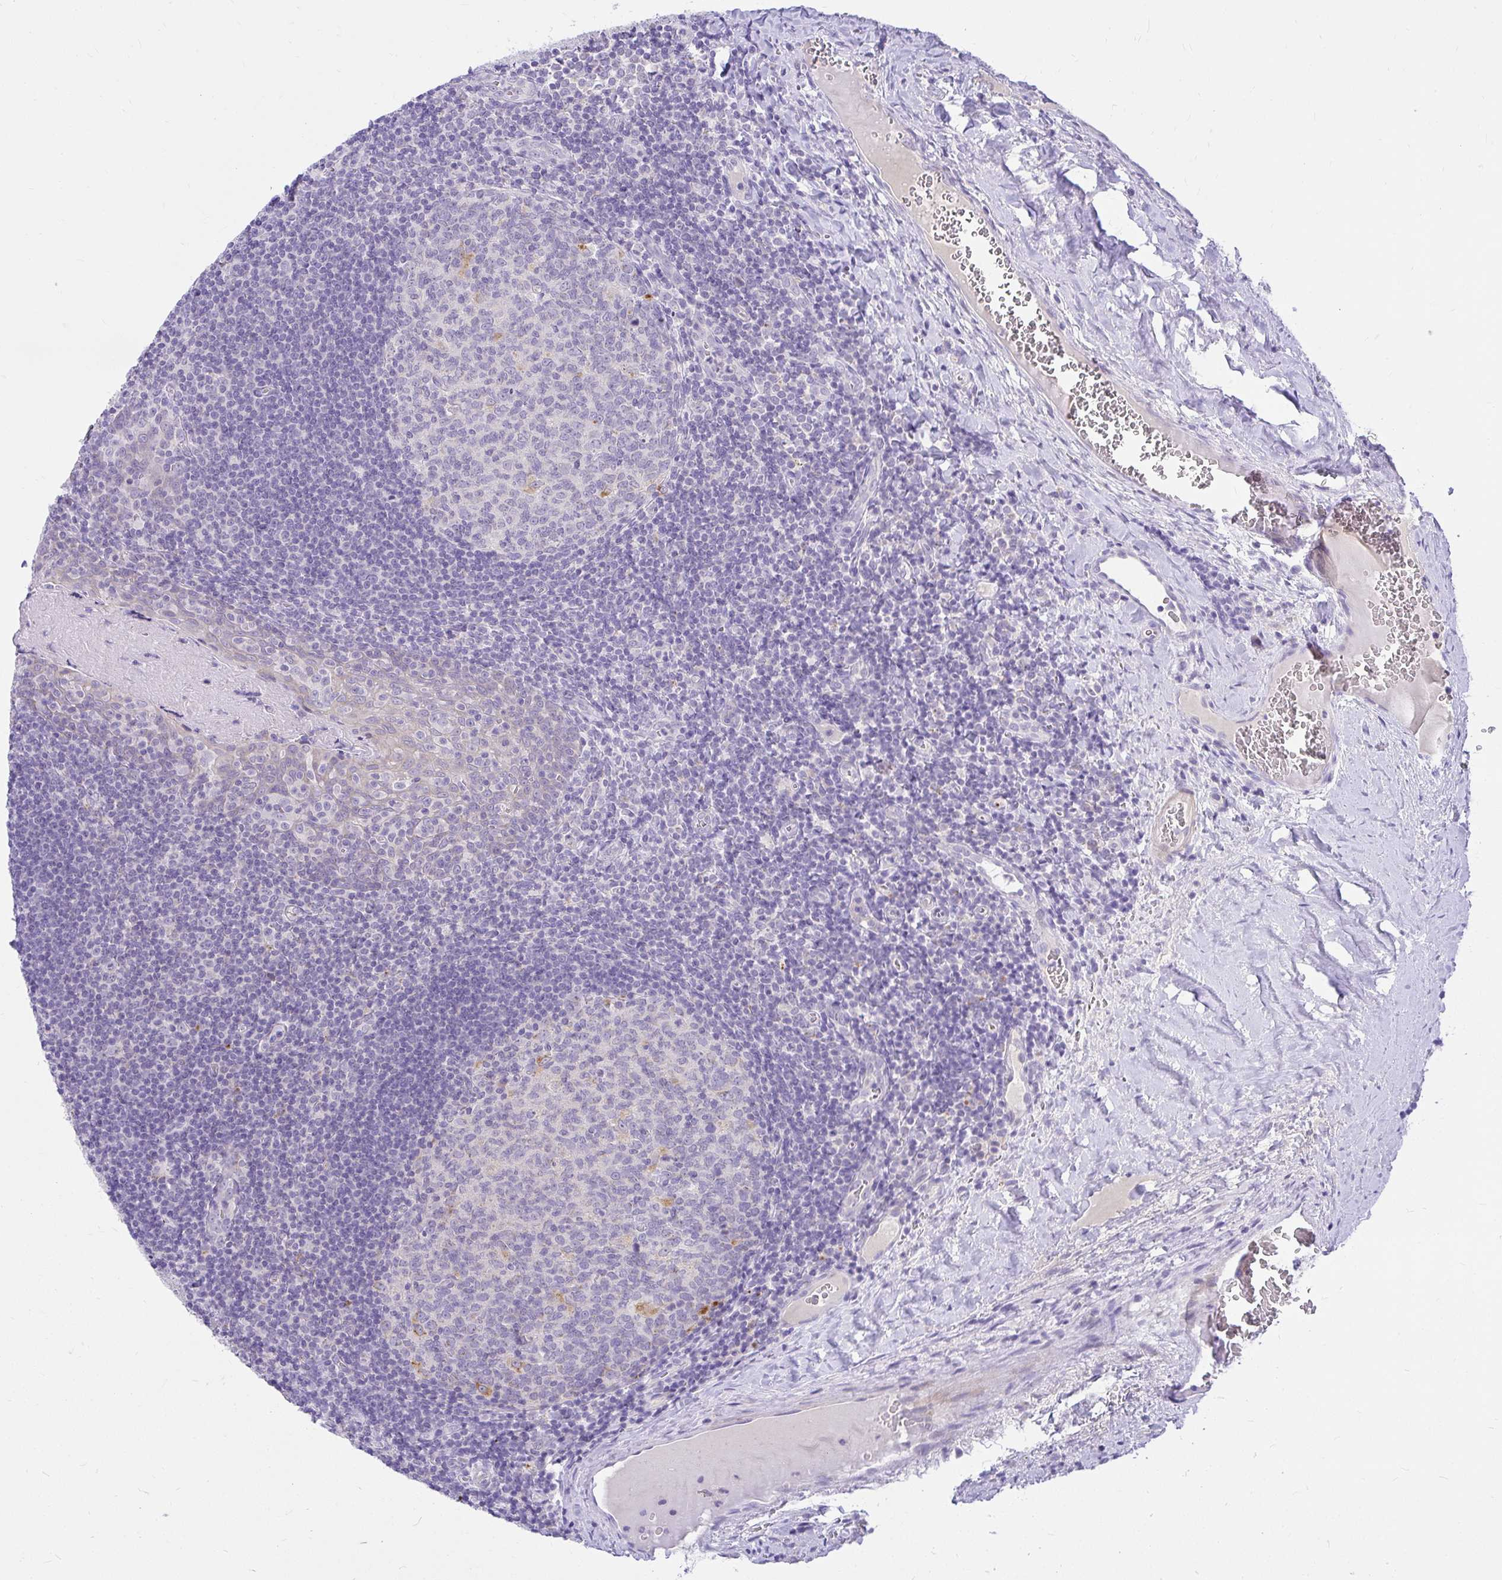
{"staining": {"intensity": "moderate", "quantity": "<25%", "location": "cytoplasmic/membranous"}, "tissue": "tonsil", "cell_type": "Germinal center cells", "image_type": "normal", "snomed": [{"axis": "morphology", "description": "Normal tissue, NOS"}, {"axis": "morphology", "description": "Inflammation, NOS"}, {"axis": "topography", "description": "Tonsil"}], "caption": "Protein staining exhibits moderate cytoplasmic/membranous expression in approximately <25% of germinal center cells in benign tonsil. The protein is shown in brown color, while the nuclei are stained blue.", "gene": "PKN3", "patient": {"sex": "female", "age": 31}}